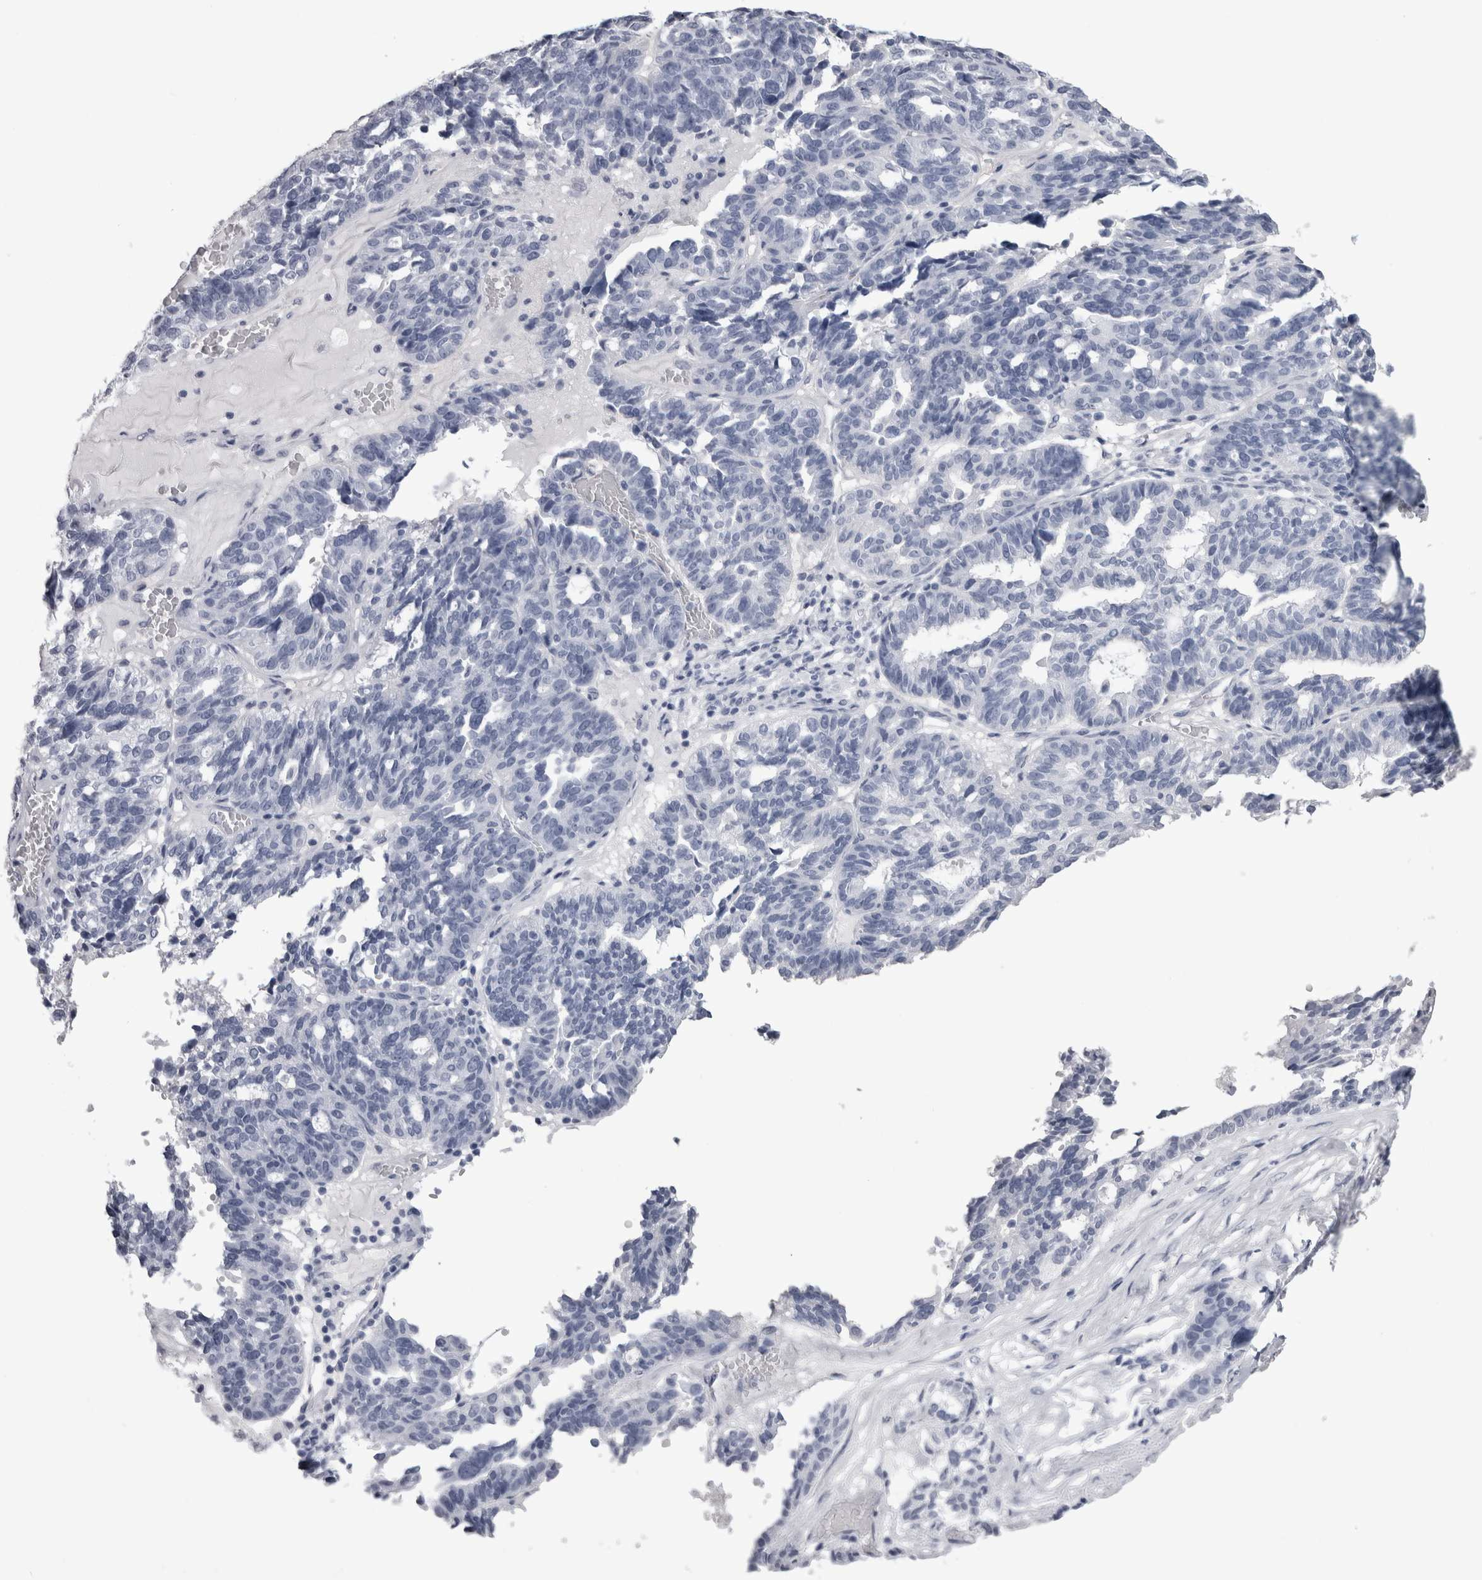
{"staining": {"intensity": "negative", "quantity": "none", "location": "none"}, "tissue": "ovarian cancer", "cell_type": "Tumor cells", "image_type": "cancer", "snomed": [{"axis": "morphology", "description": "Cystadenocarcinoma, serous, NOS"}, {"axis": "topography", "description": "Ovary"}], "caption": "Tumor cells show no significant staining in ovarian cancer. (Immunohistochemistry (ihc), brightfield microscopy, high magnification).", "gene": "AFMID", "patient": {"sex": "female", "age": 59}}